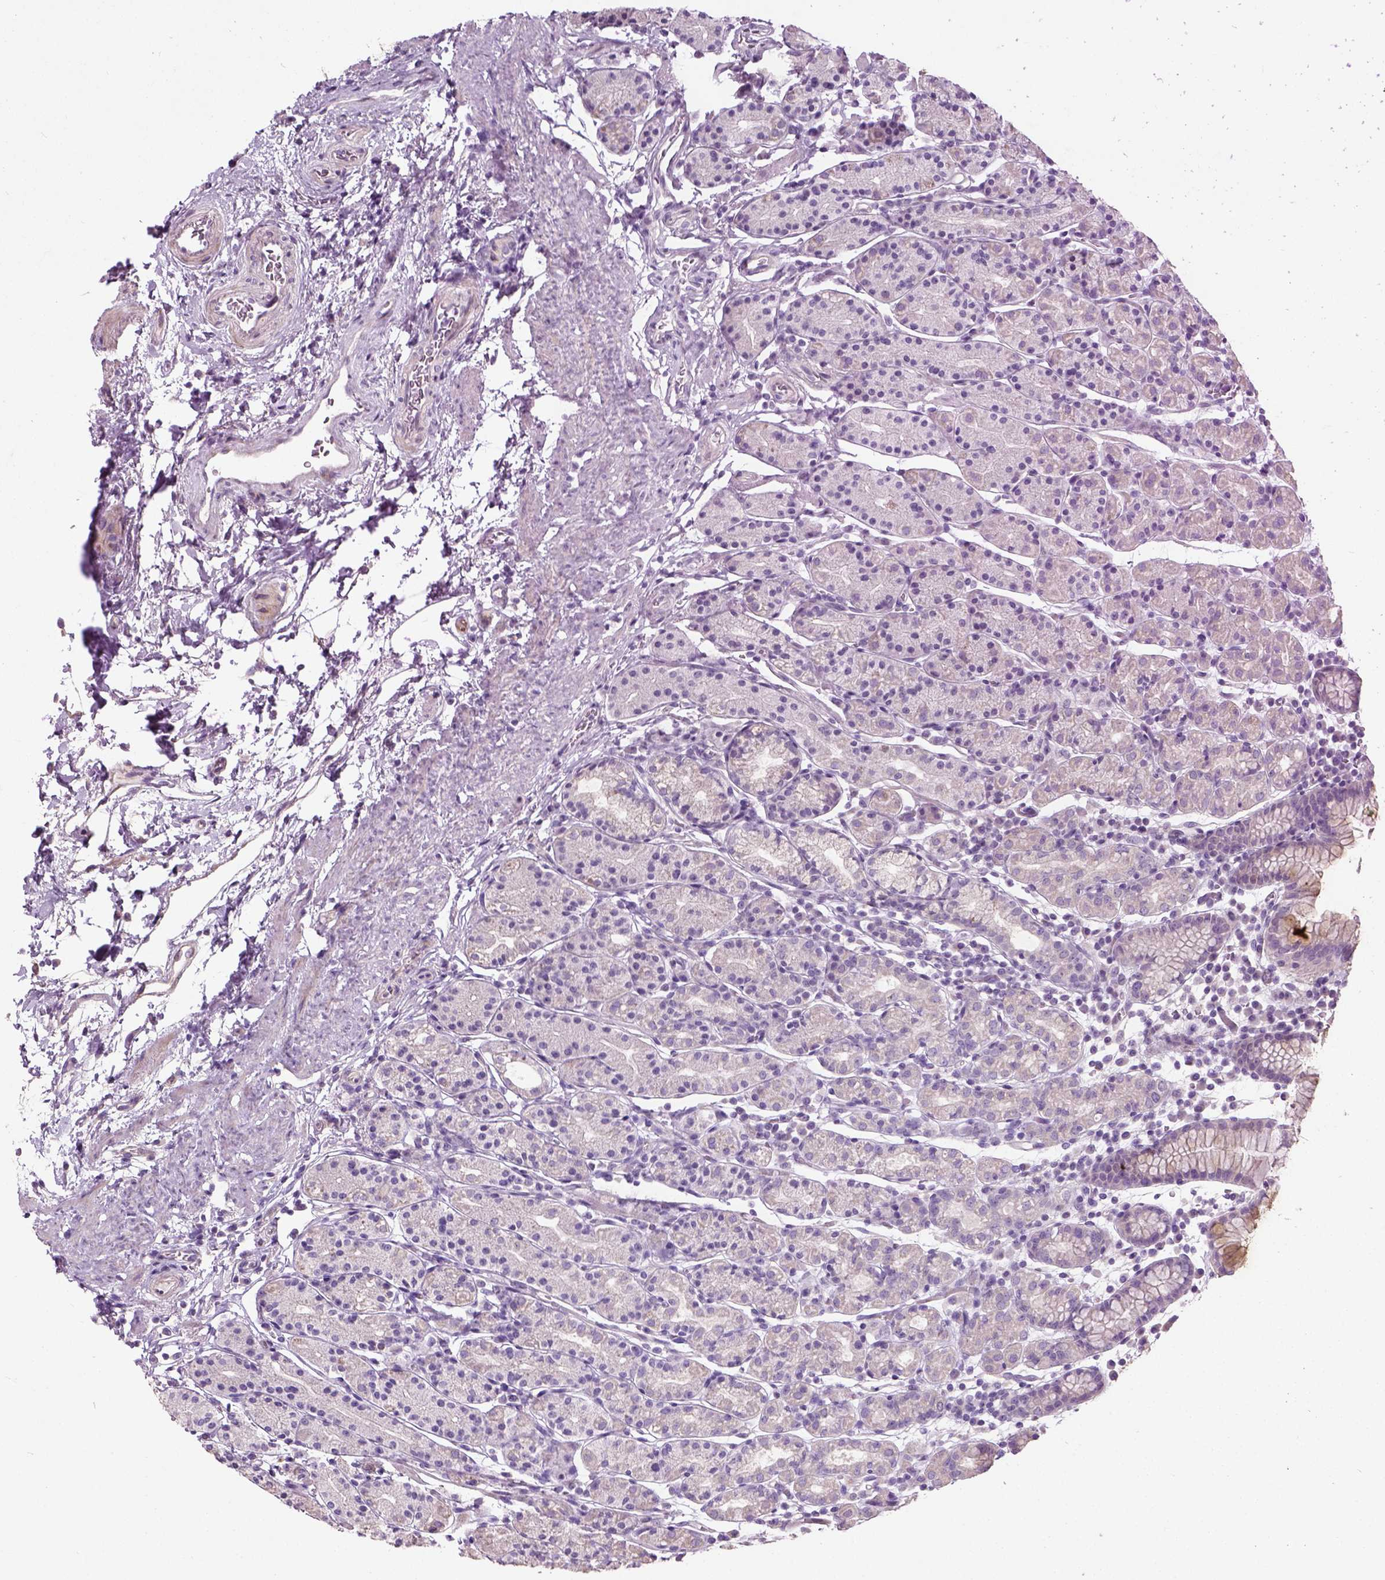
{"staining": {"intensity": "weak", "quantity": "<25%", "location": "cytoplasmic/membranous"}, "tissue": "stomach", "cell_type": "Glandular cells", "image_type": "normal", "snomed": [{"axis": "morphology", "description": "Normal tissue, NOS"}, {"axis": "topography", "description": "Stomach, upper"}, {"axis": "topography", "description": "Stomach"}], "caption": "An immunohistochemistry (IHC) image of normal stomach is shown. There is no staining in glandular cells of stomach. (IHC, brightfield microscopy, high magnification).", "gene": "PKP3", "patient": {"sex": "male", "age": 62}}